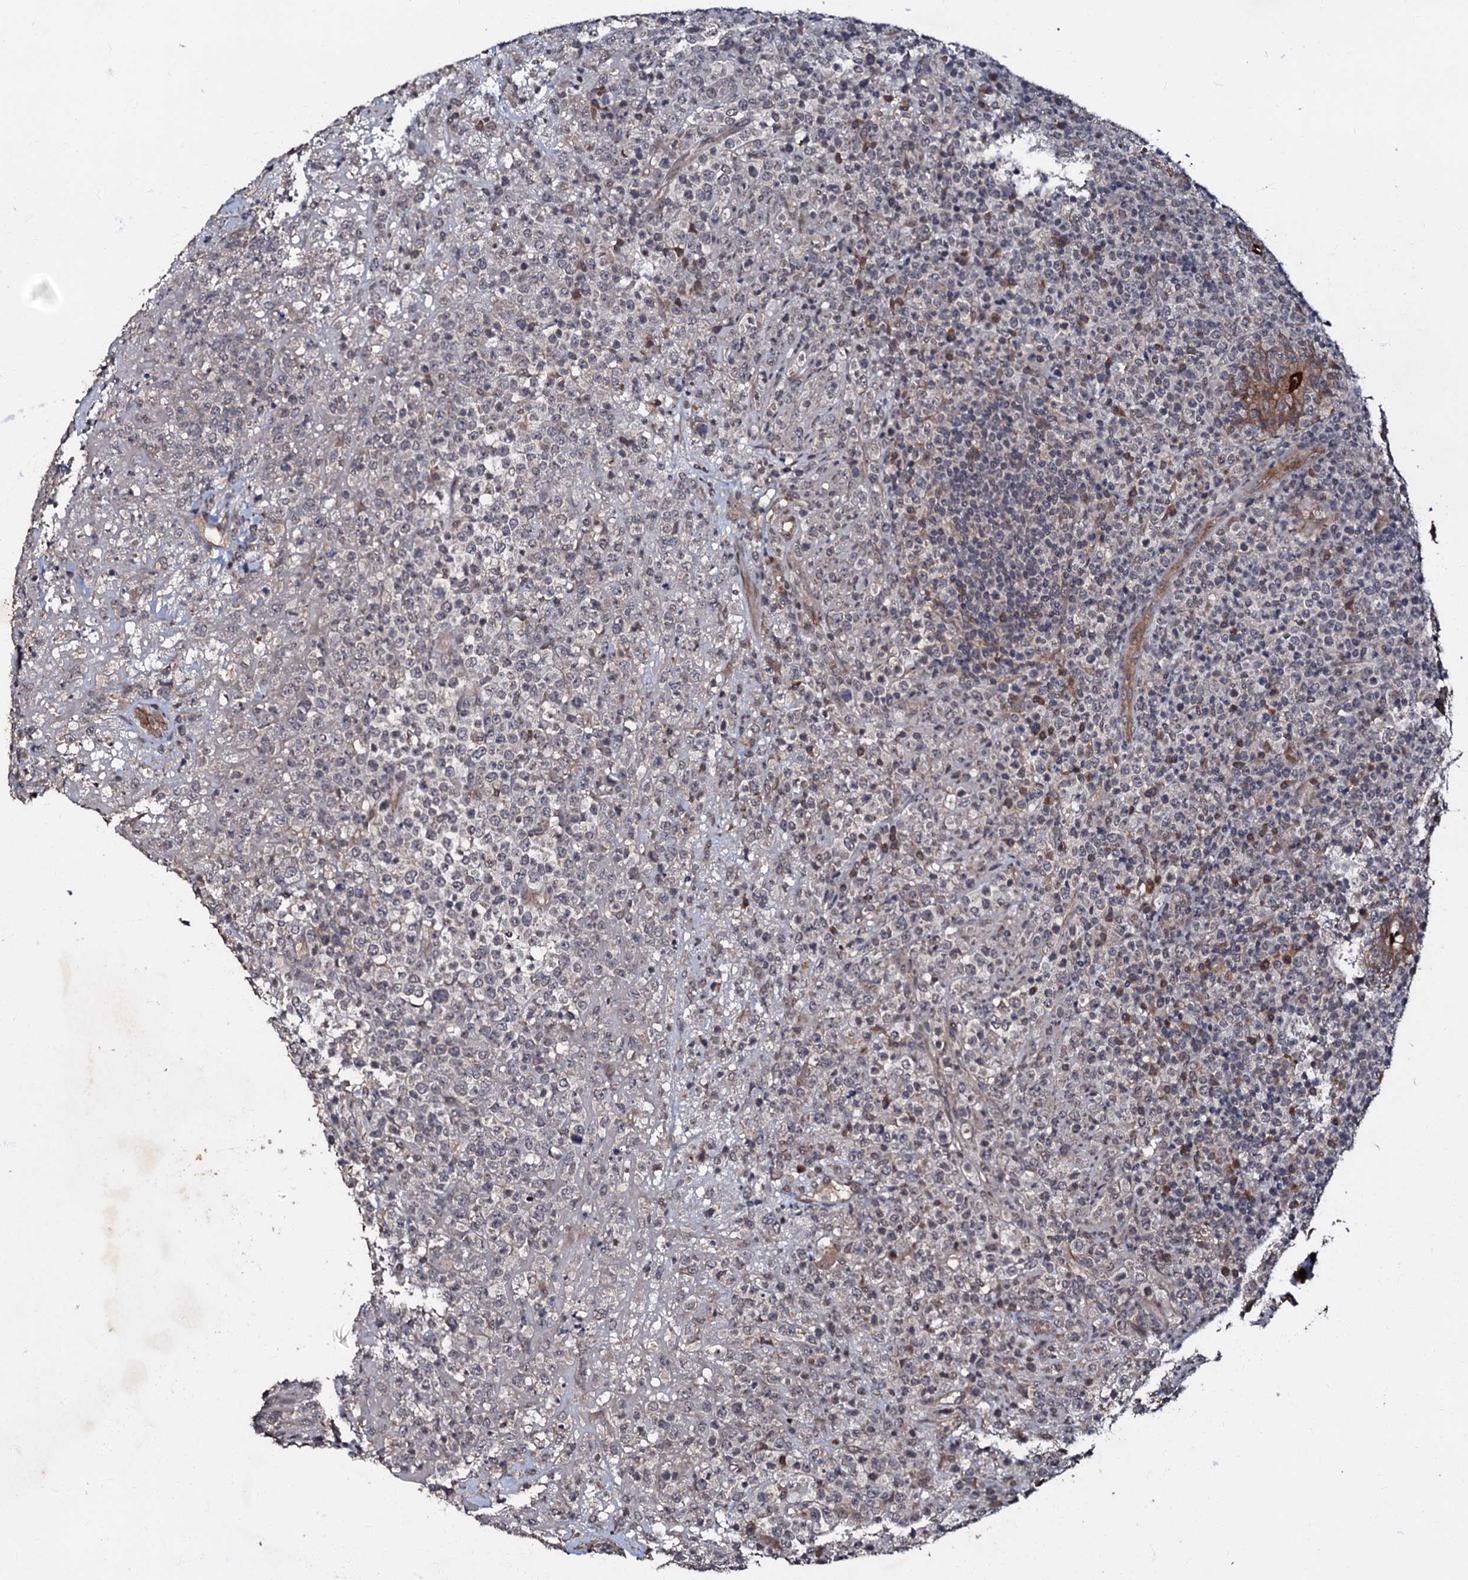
{"staining": {"intensity": "negative", "quantity": "none", "location": "none"}, "tissue": "lymphoma", "cell_type": "Tumor cells", "image_type": "cancer", "snomed": [{"axis": "morphology", "description": "Malignant lymphoma, non-Hodgkin's type, High grade"}, {"axis": "topography", "description": "Colon"}], "caption": "High power microscopy histopathology image of an immunohistochemistry histopathology image of malignant lymphoma, non-Hodgkin's type (high-grade), revealing no significant positivity in tumor cells.", "gene": "MANSC4", "patient": {"sex": "female", "age": 53}}